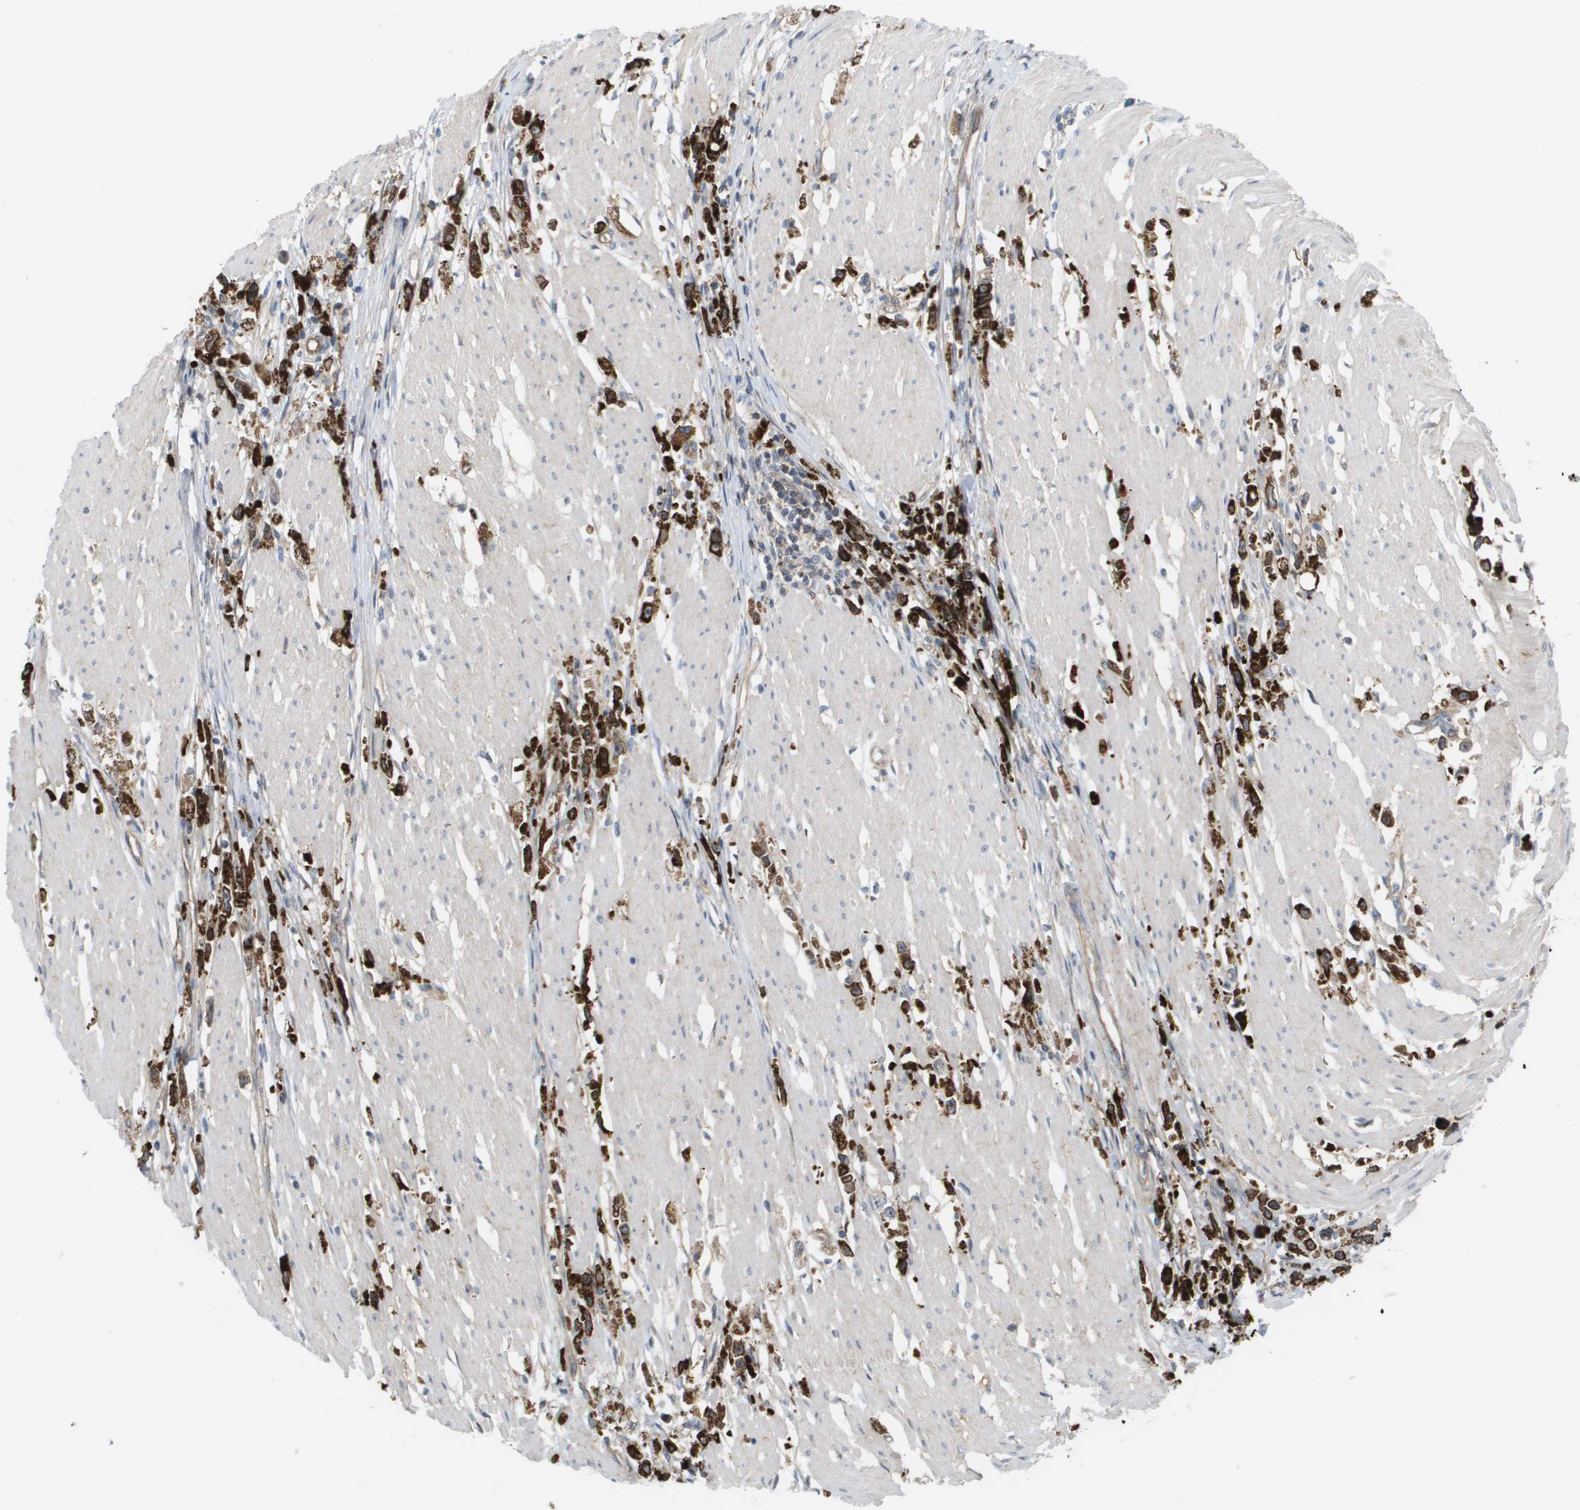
{"staining": {"intensity": "strong", "quantity": ">75%", "location": "cytoplasmic/membranous"}, "tissue": "stomach cancer", "cell_type": "Tumor cells", "image_type": "cancer", "snomed": [{"axis": "morphology", "description": "Adenocarcinoma, NOS"}, {"axis": "topography", "description": "Stomach"}], "caption": "Immunohistochemical staining of human stomach cancer exhibits high levels of strong cytoplasmic/membranous protein staining in approximately >75% of tumor cells.", "gene": "MTARC2", "patient": {"sex": "female", "age": 59}}